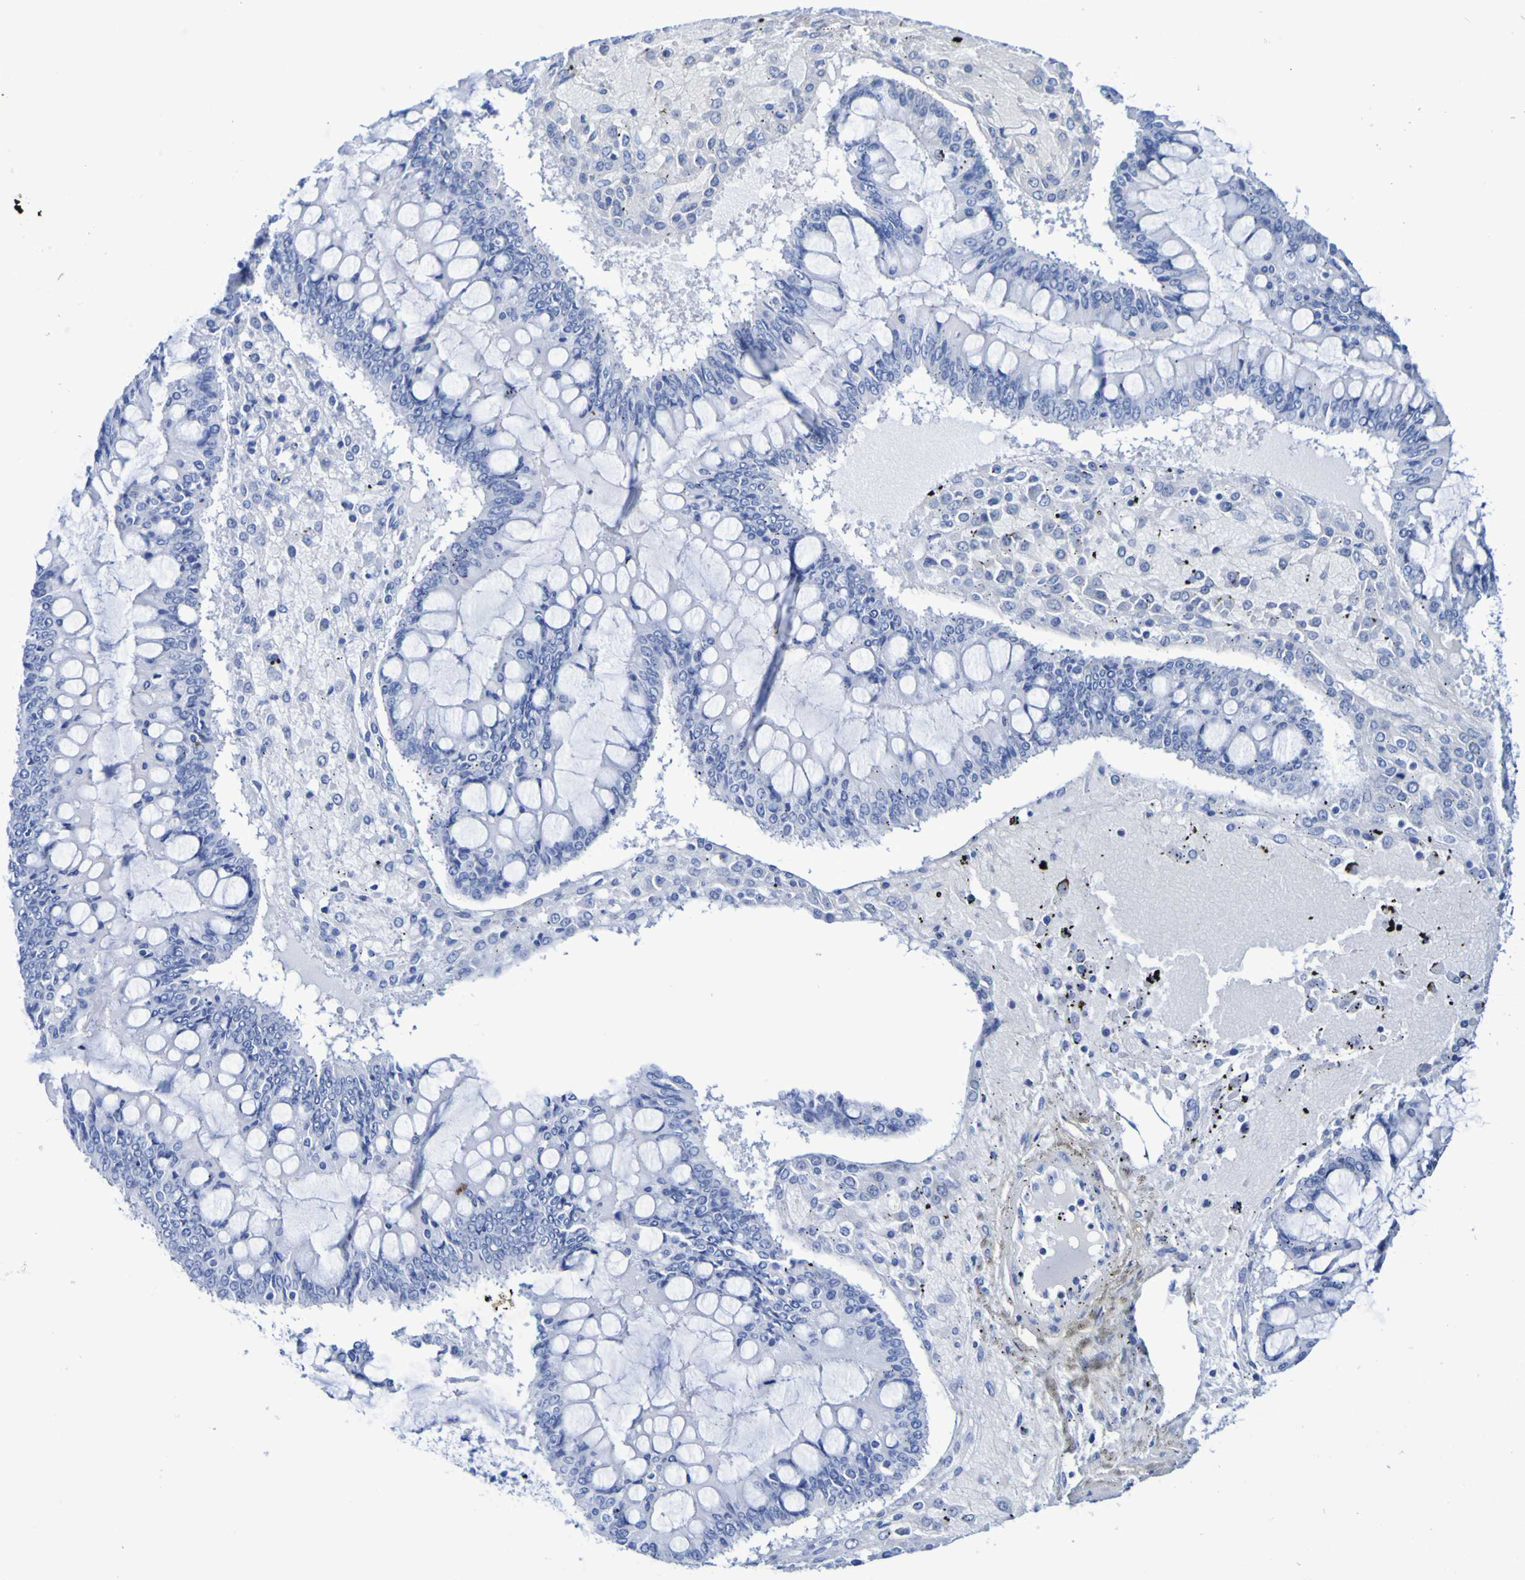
{"staining": {"intensity": "negative", "quantity": "none", "location": "none"}, "tissue": "ovarian cancer", "cell_type": "Tumor cells", "image_type": "cancer", "snomed": [{"axis": "morphology", "description": "Cystadenocarcinoma, mucinous, NOS"}, {"axis": "topography", "description": "Ovary"}], "caption": "Immunohistochemistry (IHC) micrograph of neoplastic tissue: human ovarian mucinous cystadenocarcinoma stained with DAB (3,3'-diaminobenzidine) exhibits no significant protein staining in tumor cells.", "gene": "DPEP1", "patient": {"sex": "female", "age": 73}}